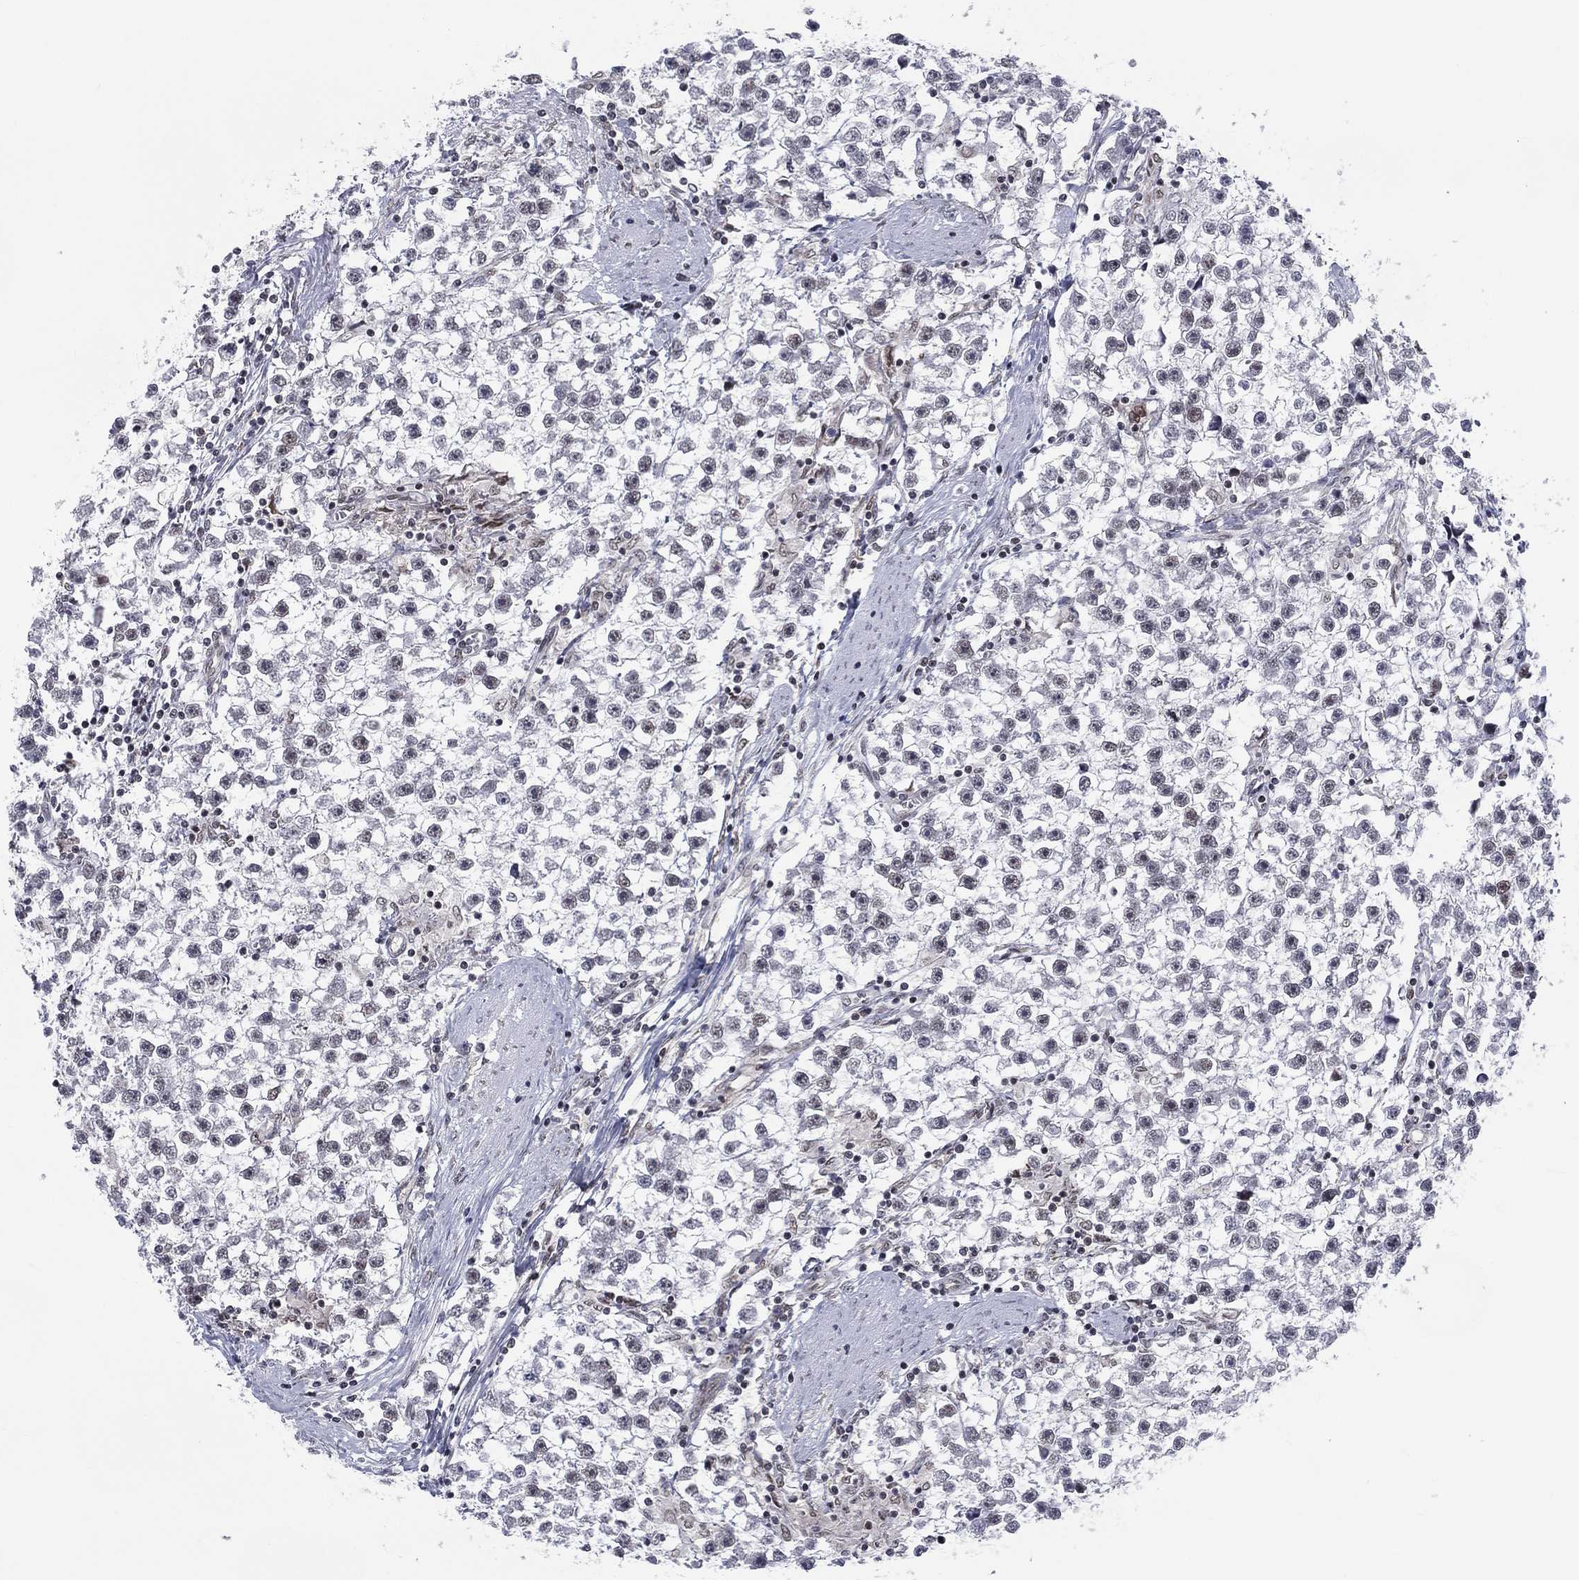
{"staining": {"intensity": "negative", "quantity": "none", "location": "none"}, "tissue": "testis cancer", "cell_type": "Tumor cells", "image_type": "cancer", "snomed": [{"axis": "morphology", "description": "Seminoma, NOS"}, {"axis": "topography", "description": "Testis"}], "caption": "The micrograph exhibits no significant positivity in tumor cells of testis cancer.", "gene": "FYTTD1", "patient": {"sex": "male", "age": 59}}